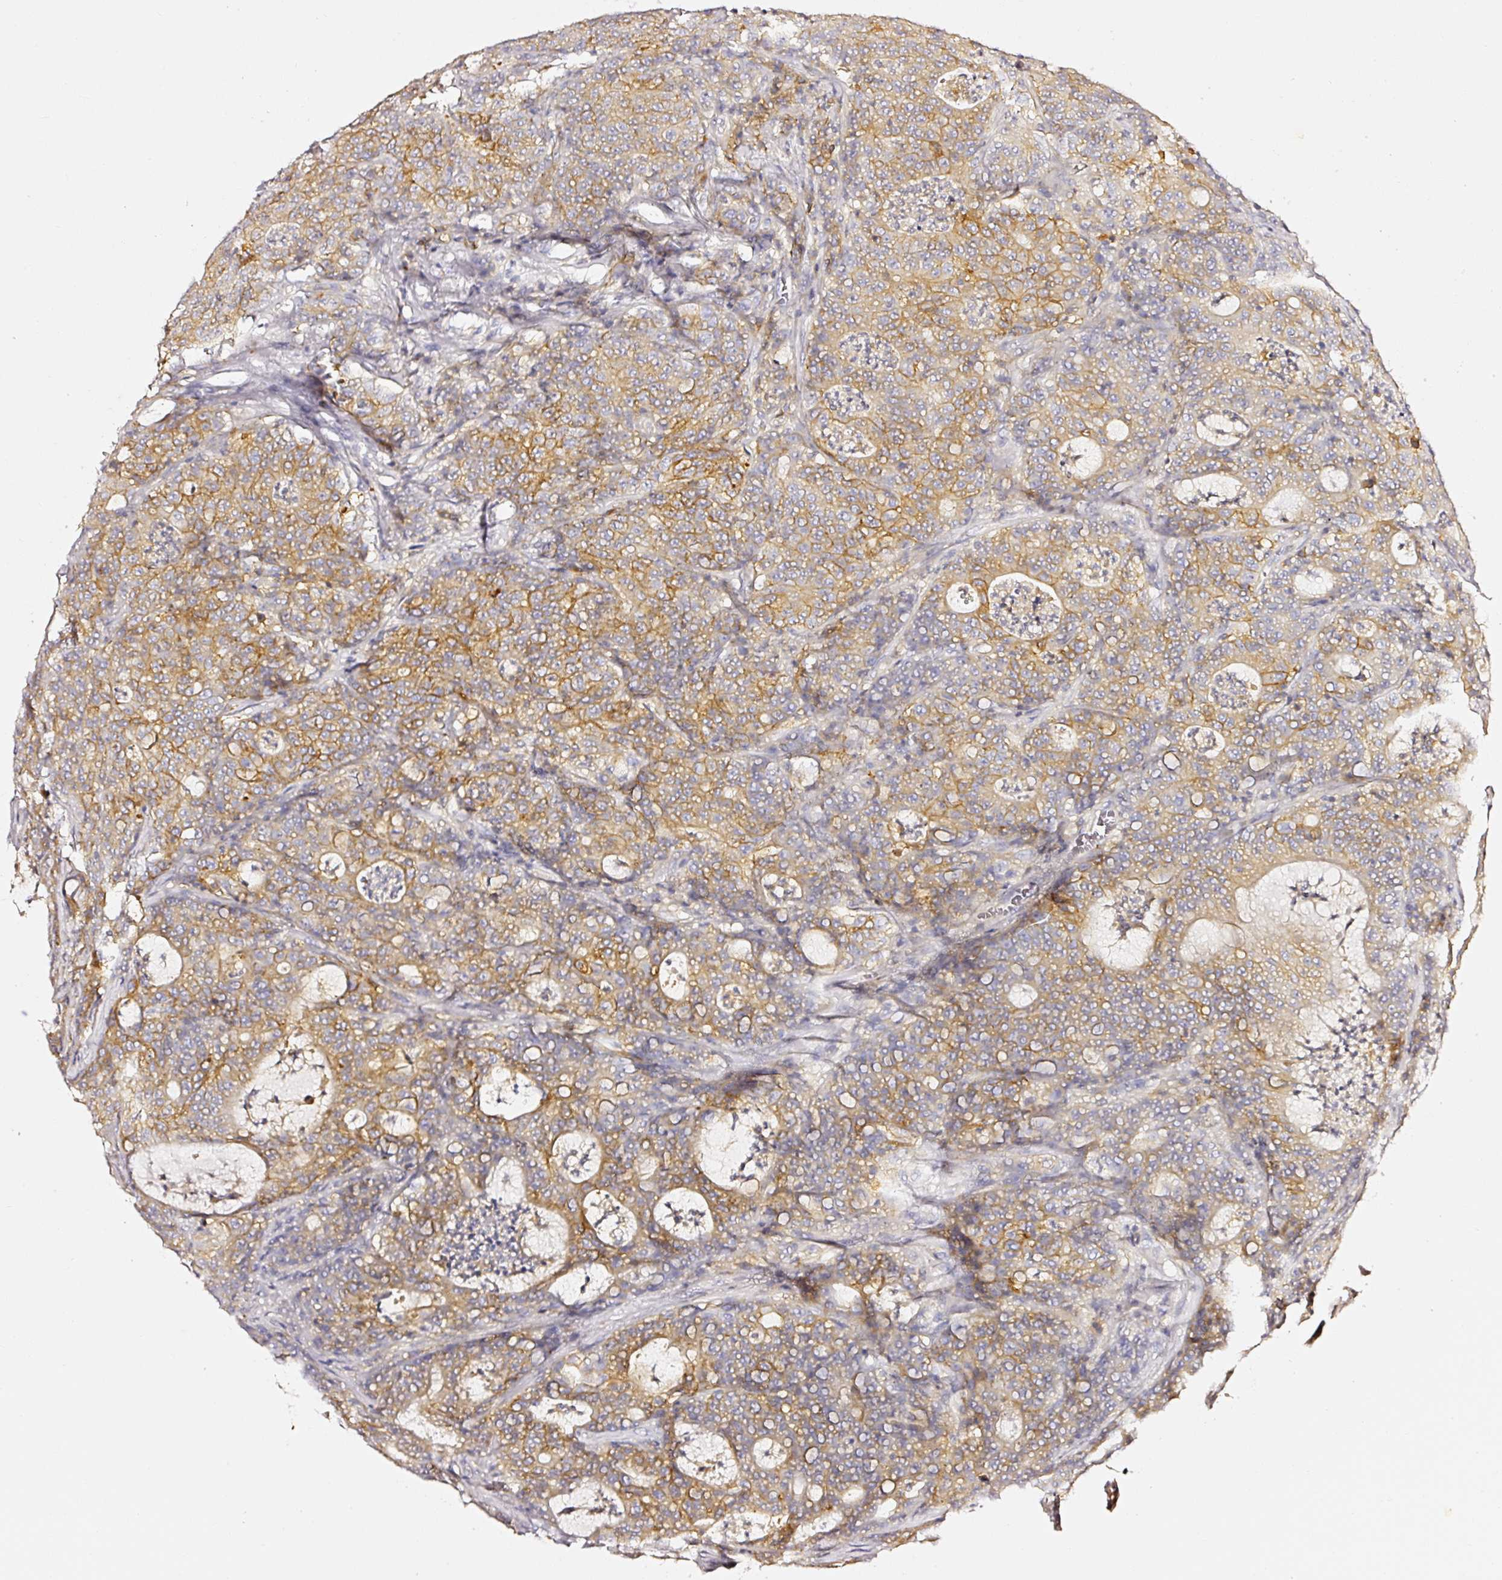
{"staining": {"intensity": "moderate", "quantity": ">75%", "location": "cytoplasmic/membranous"}, "tissue": "colorectal cancer", "cell_type": "Tumor cells", "image_type": "cancer", "snomed": [{"axis": "morphology", "description": "Adenocarcinoma, NOS"}, {"axis": "topography", "description": "Colon"}], "caption": "Tumor cells show medium levels of moderate cytoplasmic/membranous positivity in approximately >75% of cells in colorectal cancer. The protein of interest is shown in brown color, while the nuclei are stained blue.", "gene": "CD47", "patient": {"sex": "male", "age": 83}}